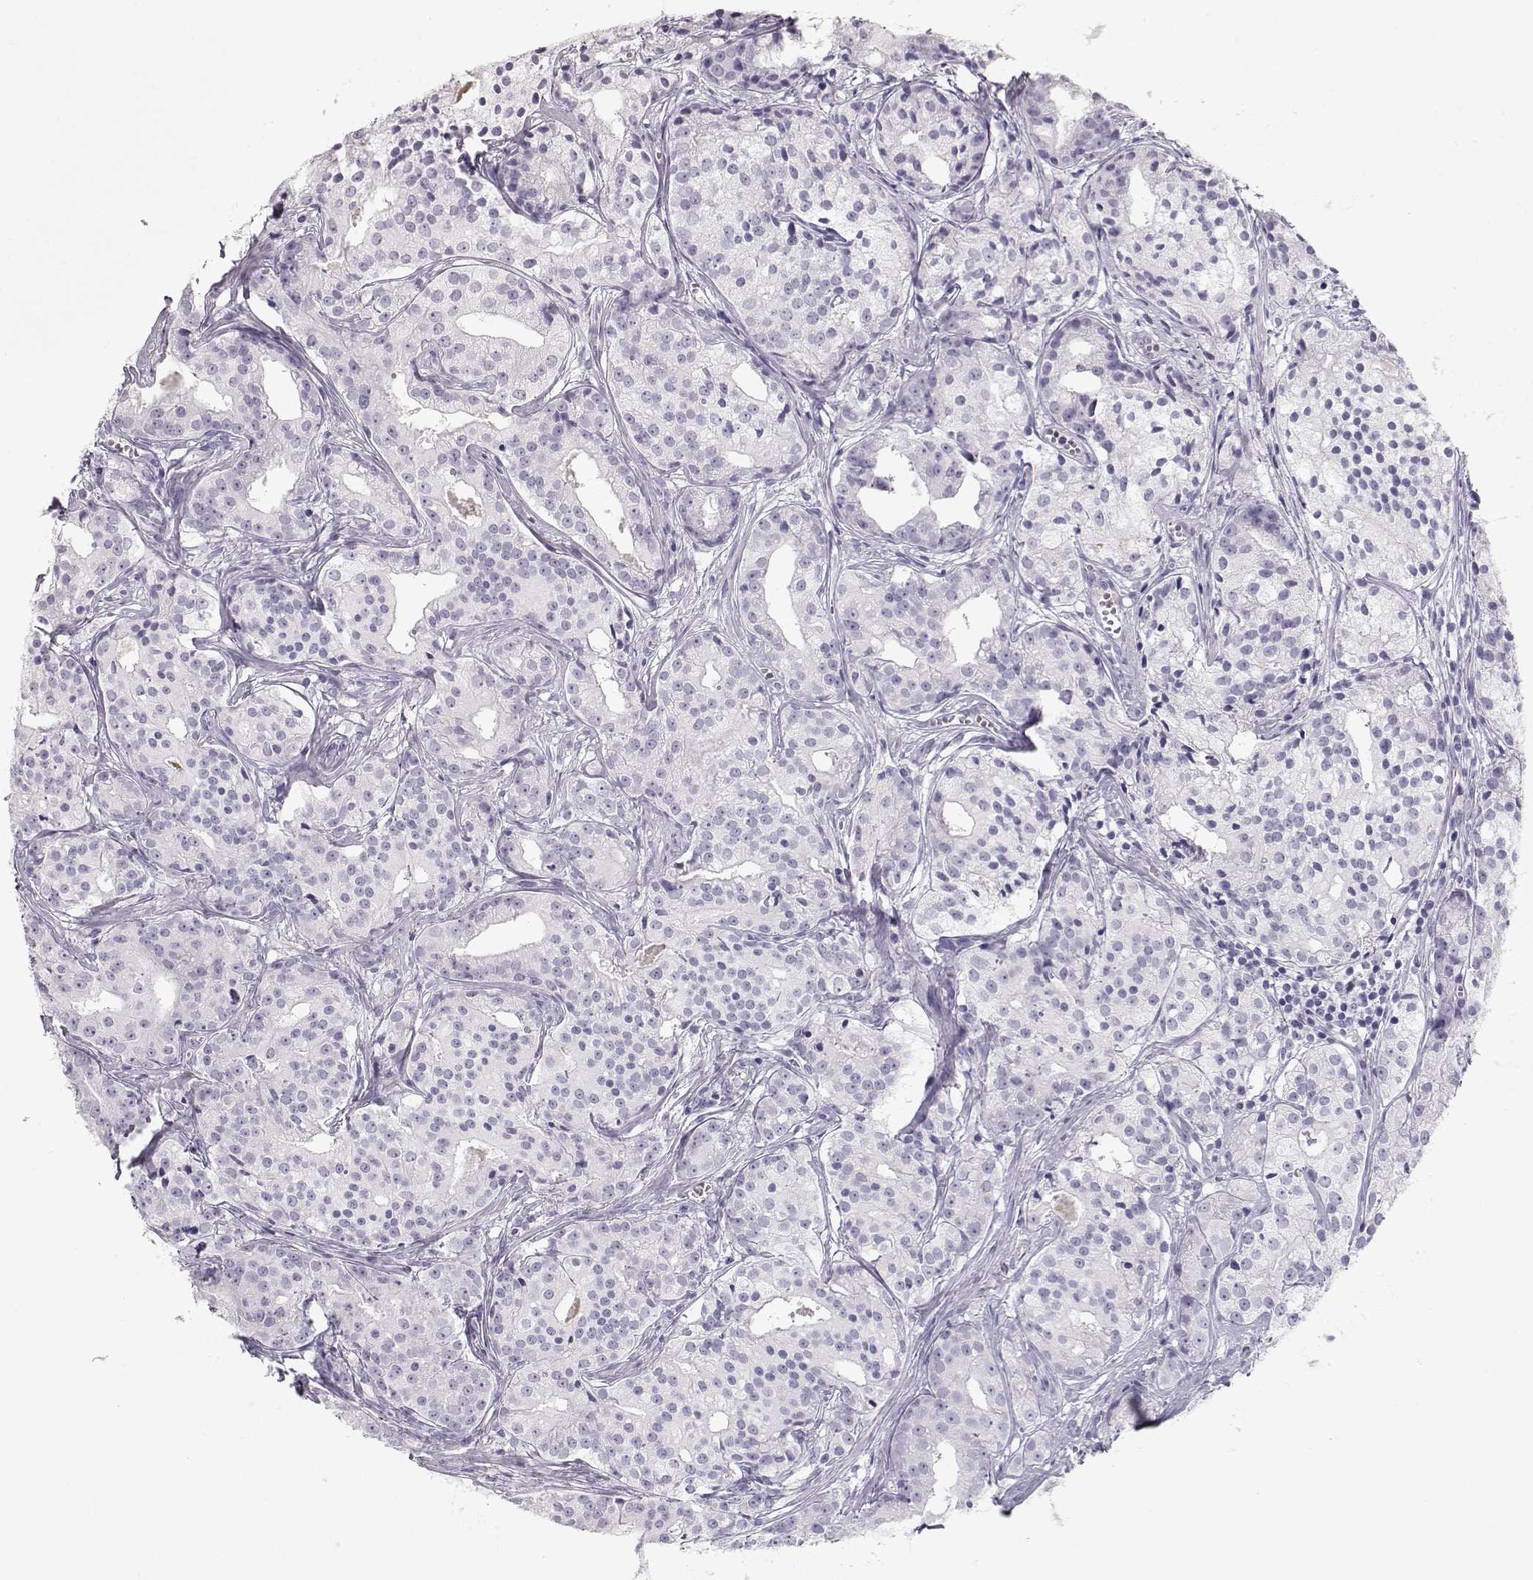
{"staining": {"intensity": "negative", "quantity": "none", "location": "none"}, "tissue": "prostate cancer", "cell_type": "Tumor cells", "image_type": "cancer", "snomed": [{"axis": "morphology", "description": "Adenocarcinoma, Medium grade"}, {"axis": "topography", "description": "Prostate"}], "caption": "Protein analysis of adenocarcinoma (medium-grade) (prostate) reveals no significant staining in tumor cells. Brightfield microscopy of immunohistochemistry stained with DAB (3,3'-diaminobenzidine) (brown) and hematoxylin (blue), captured at high magnification.", "gene": "MIP", "patient": {"sex": "male", "age": 74}}